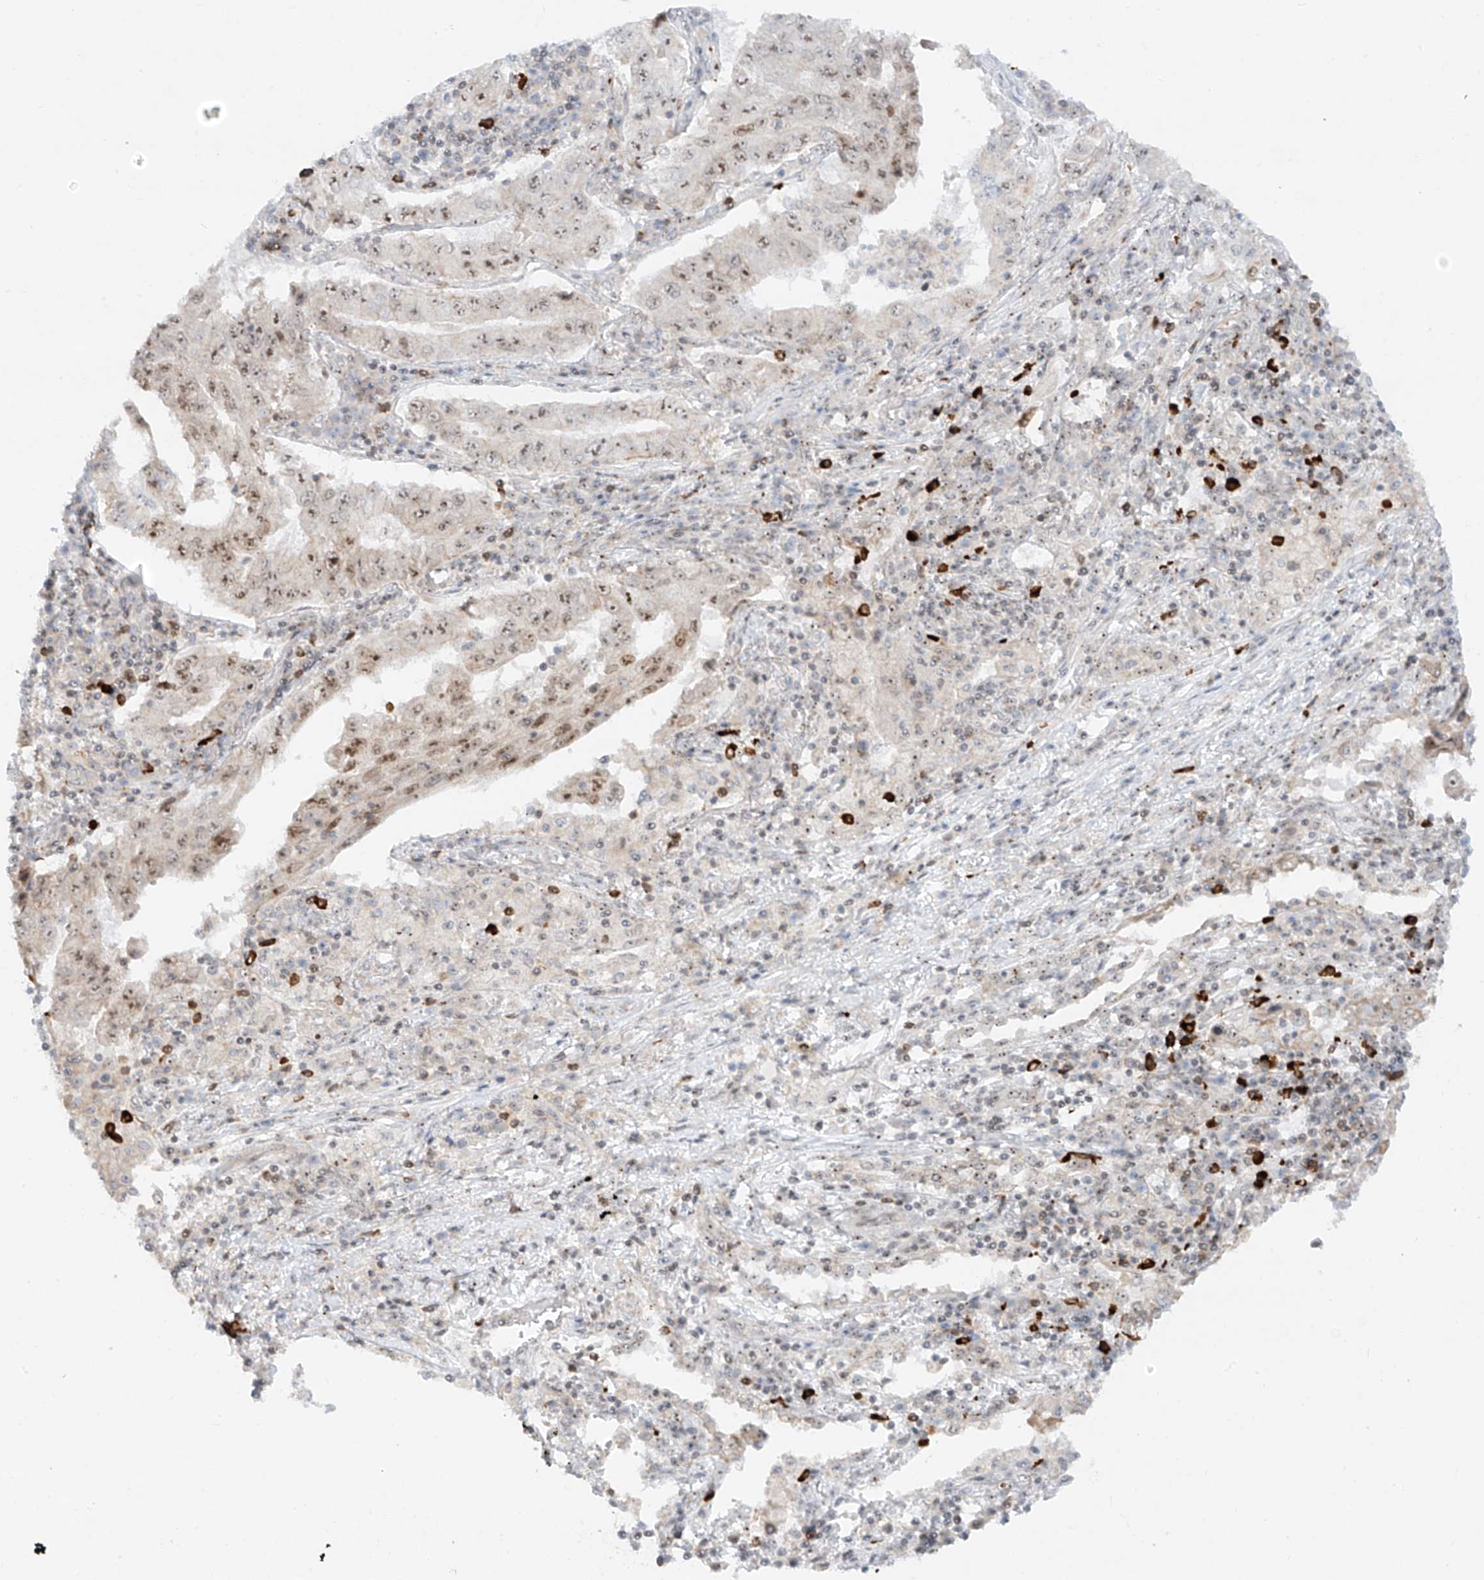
{"staining": {"intensity": "moderate", "quantity": "25%-75%", "location": "nuclear"}, "tissue": "lung cancer", "cell_type": "Tumor cells", "image_type": "cancer", "snomed": [{"axis": "morphology", "description": "Adenocarcinoma, NOS"}, {"axis": "topography", "description": "Lung"}], "caption": "About 25%-75% of tumor cells in lung adenocarcinoma reveal moderate nuclear protein expression as visualized by brown immunohistochemical staining.", "gene": "ZNF512", "patient": {"sex": "female", "age": 51}}